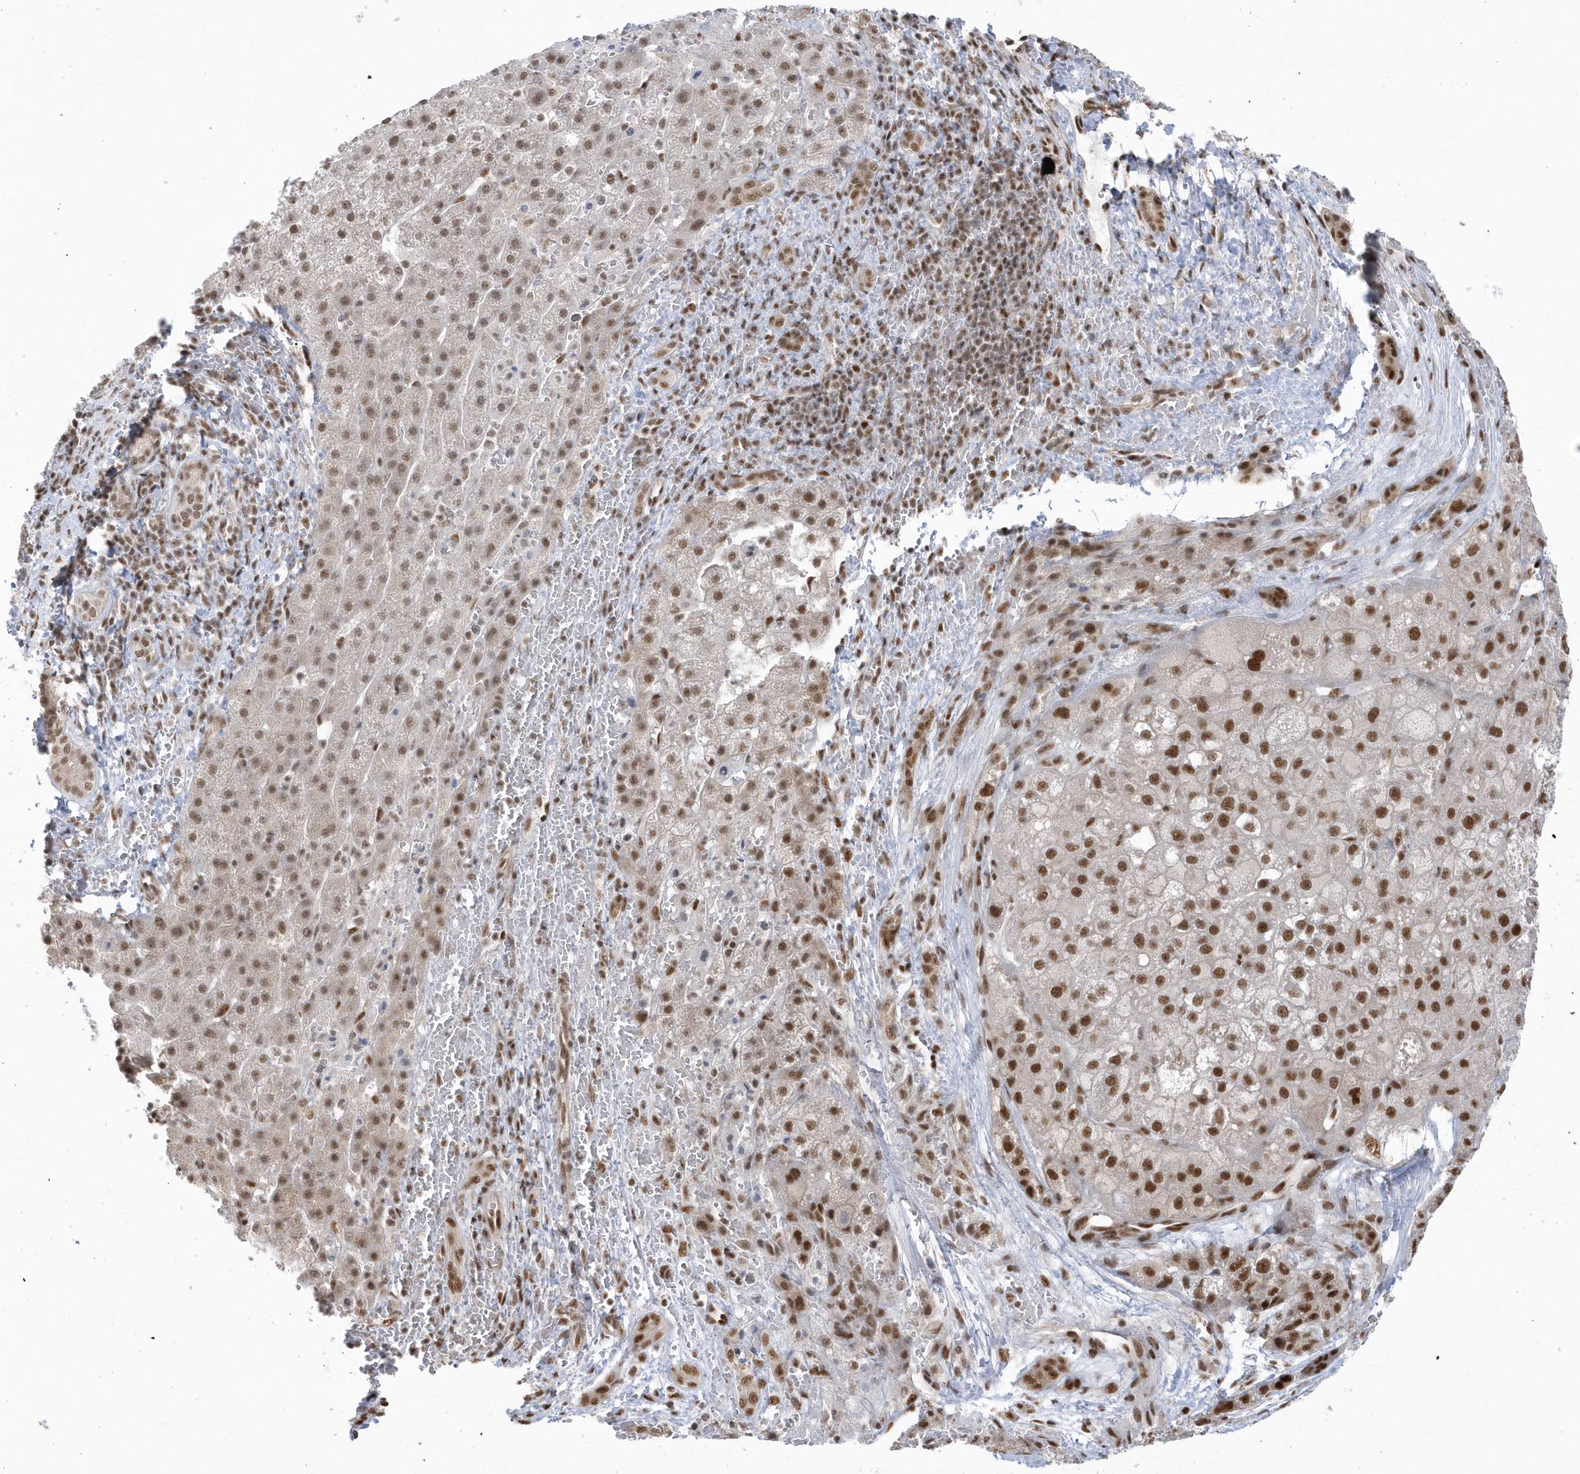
{"staining": {"intensity": "strong", "quantity": ">75%", "location": "nuclear"}, "tissue": "liver cancer", "cell_type": "Tumor cells", "image_type": "cancer", "snomed": [{"axis": "morphology", "description": "Carcinoma, Hepatocellular, NOS"}, {"axis": "topography", "description": "Liver"}], "caption": "Protein expression by IHC reveals strong nuclear expression in approximately >75% of tumor cells in hepatocellular carcinoma (liver).", "gene": "SEPHS1", "patient": {"sex": "male", "age": 57}}